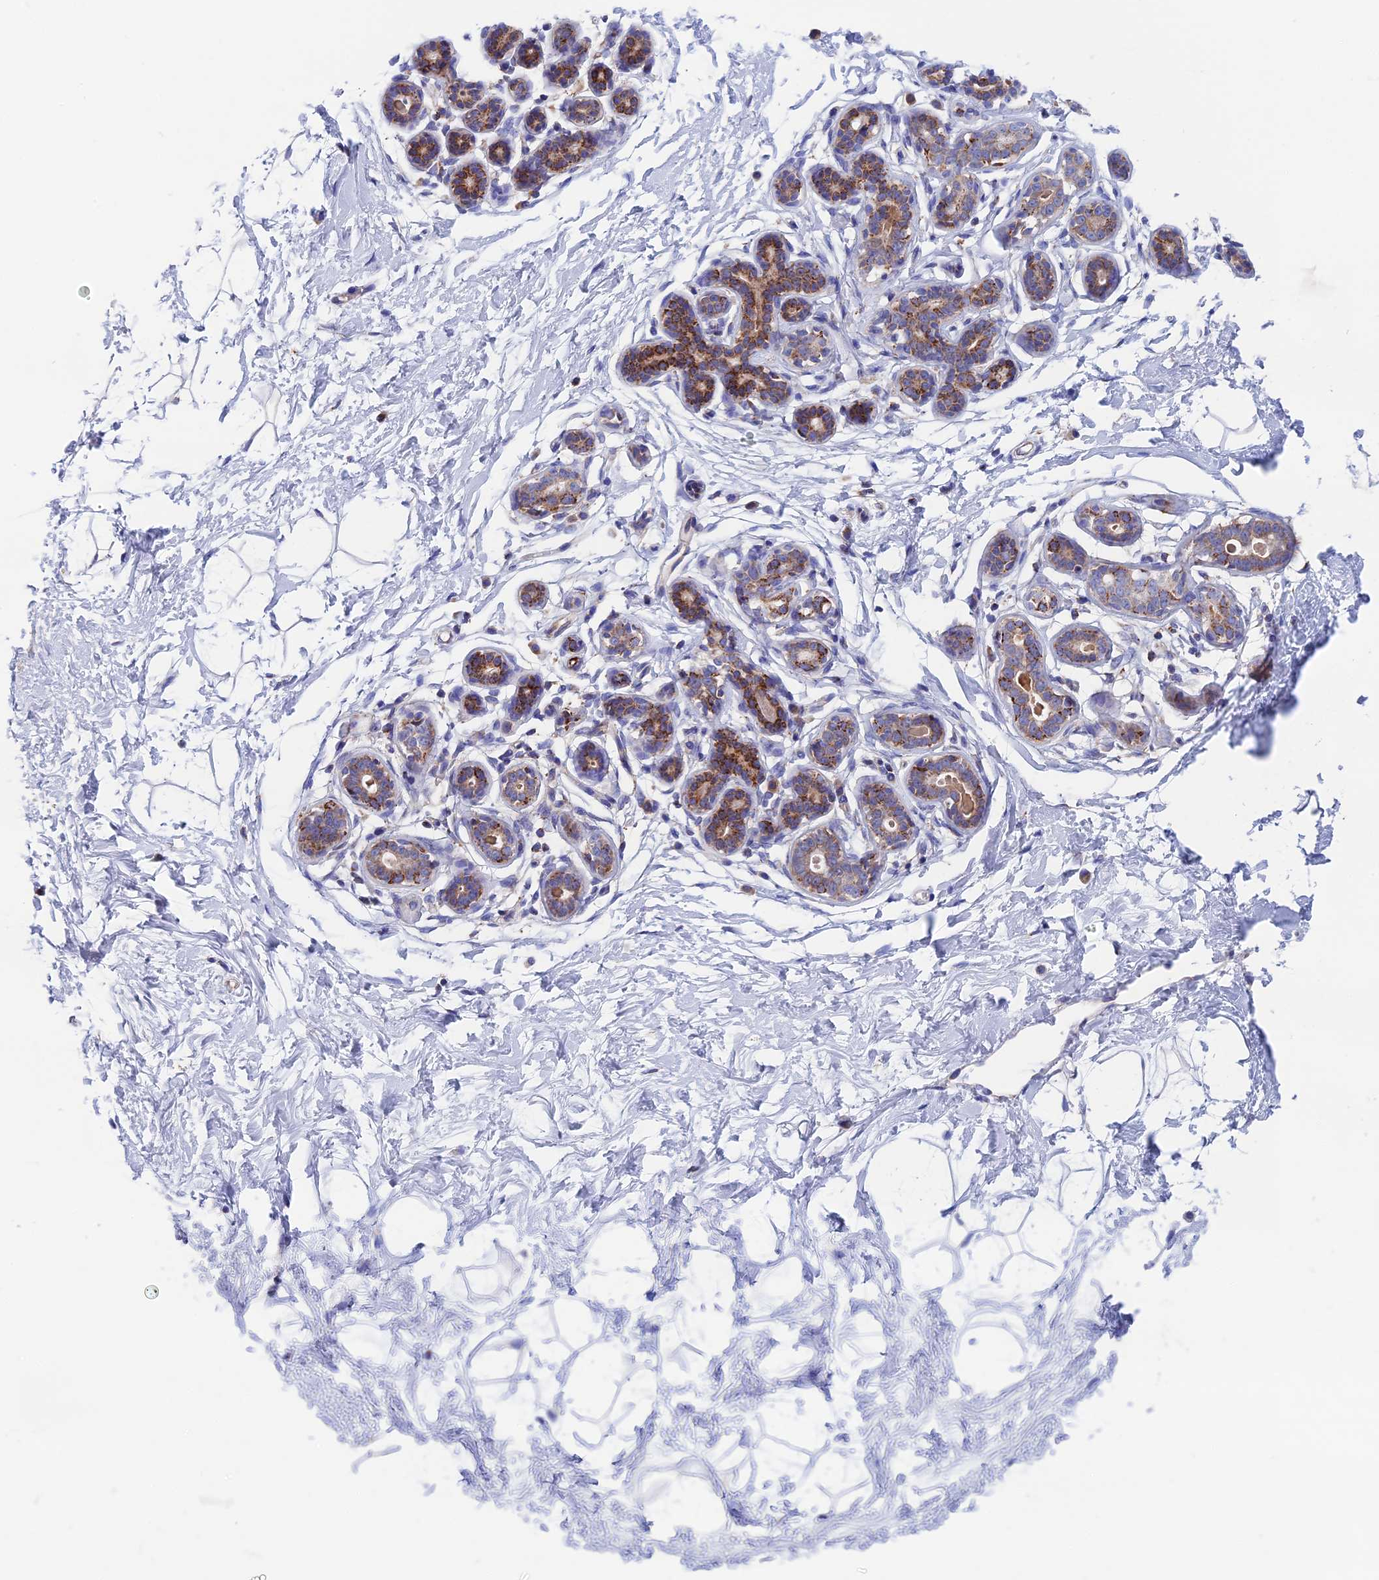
{"staining": {"intensity": "negative", "quantity": "none", "location": "none"}, "tissue": "breast", "cell_type": "Adipocytes", "image_type": "normal", "snomed": [{"axis": "morphology", "description": "Normal tissue, NOS"}, {"axis": "morphology", "description": "Adenoma, NOS"}, {"axis": "topography", "description": "Breast"}], "caption": "An immunohistochemistry photomicrograph of unremarkable breast is shown. There is no staining in adipocytes of breast. Nuclei are stained in blue.", "gene": "WDR83", "patient": {"sex": "female", "age": 23}}